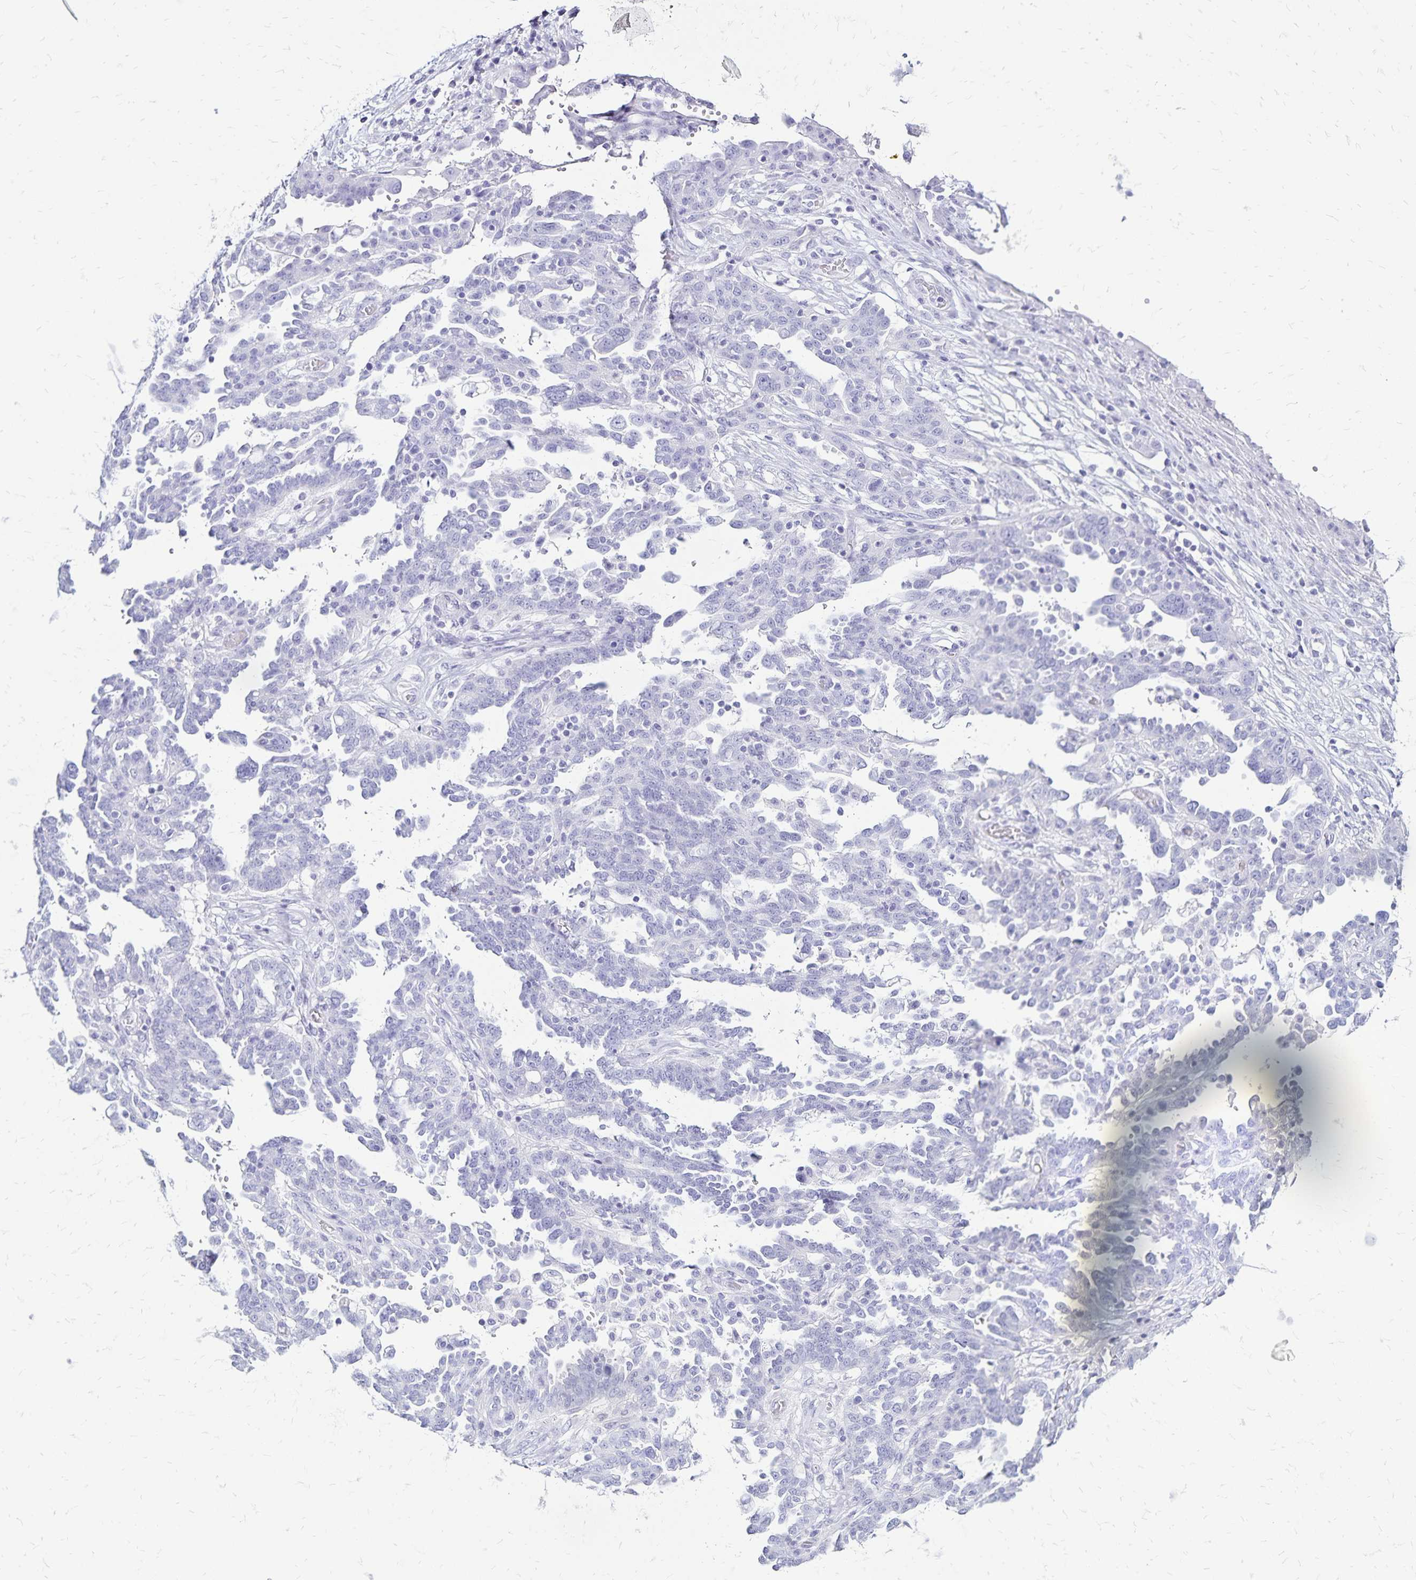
{"staining": {"intensity": "negative", "quantity": "none", "location": "none"}, "tissue": "ovarian cancer", "cell_type": "Tumor cells", "image_type": "cancer", "snomed": [{"axis": "morphology", "description": "Cystadenocarcinoma, serous, NOS"}, {"axis": "topography", "description": "Ovary"}], "caption": "There is no significant positivity in tumor cells of ovarian serous cystadenocarcinoma.", "gene": "LIN28B", "patient": {"sex": "female", "age": 67}}